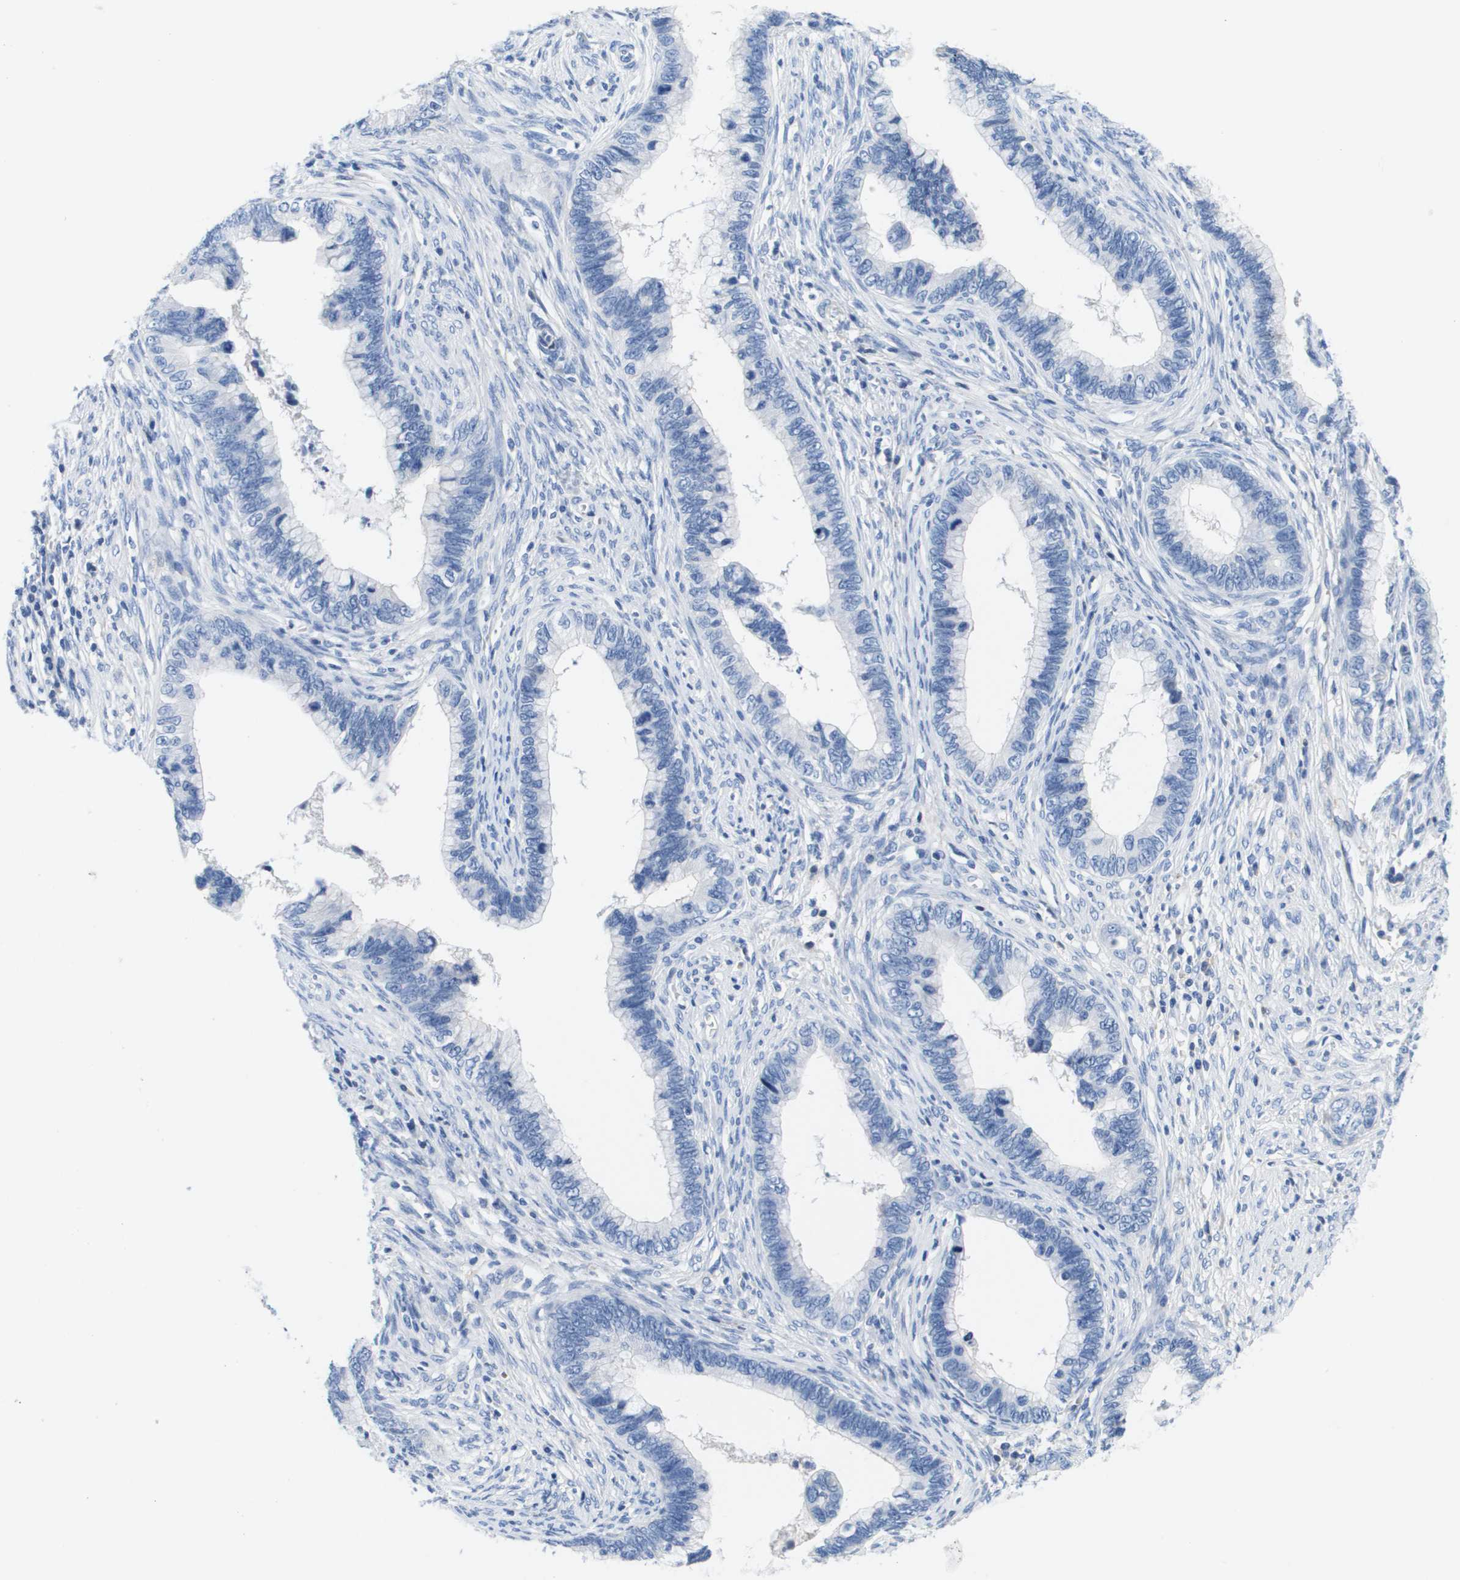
{"staining": {"intensity": "negative", "quantity": "none", "location": "none"}, "tissue": "cervical cancer", "cell_type": "Tumor cells", "image_type": "cancer", "snomed": [{"axis": "morphology", "description": "Adenocarcinoma, NOS"}, {"axis": "topography", "description": "Cervix"}], "caption": "A photomicrograph of human cervical cancer is negative for staining in tumor cells.", "gene": "APOA1", "patient": {"sex": "female", "age": 44}}